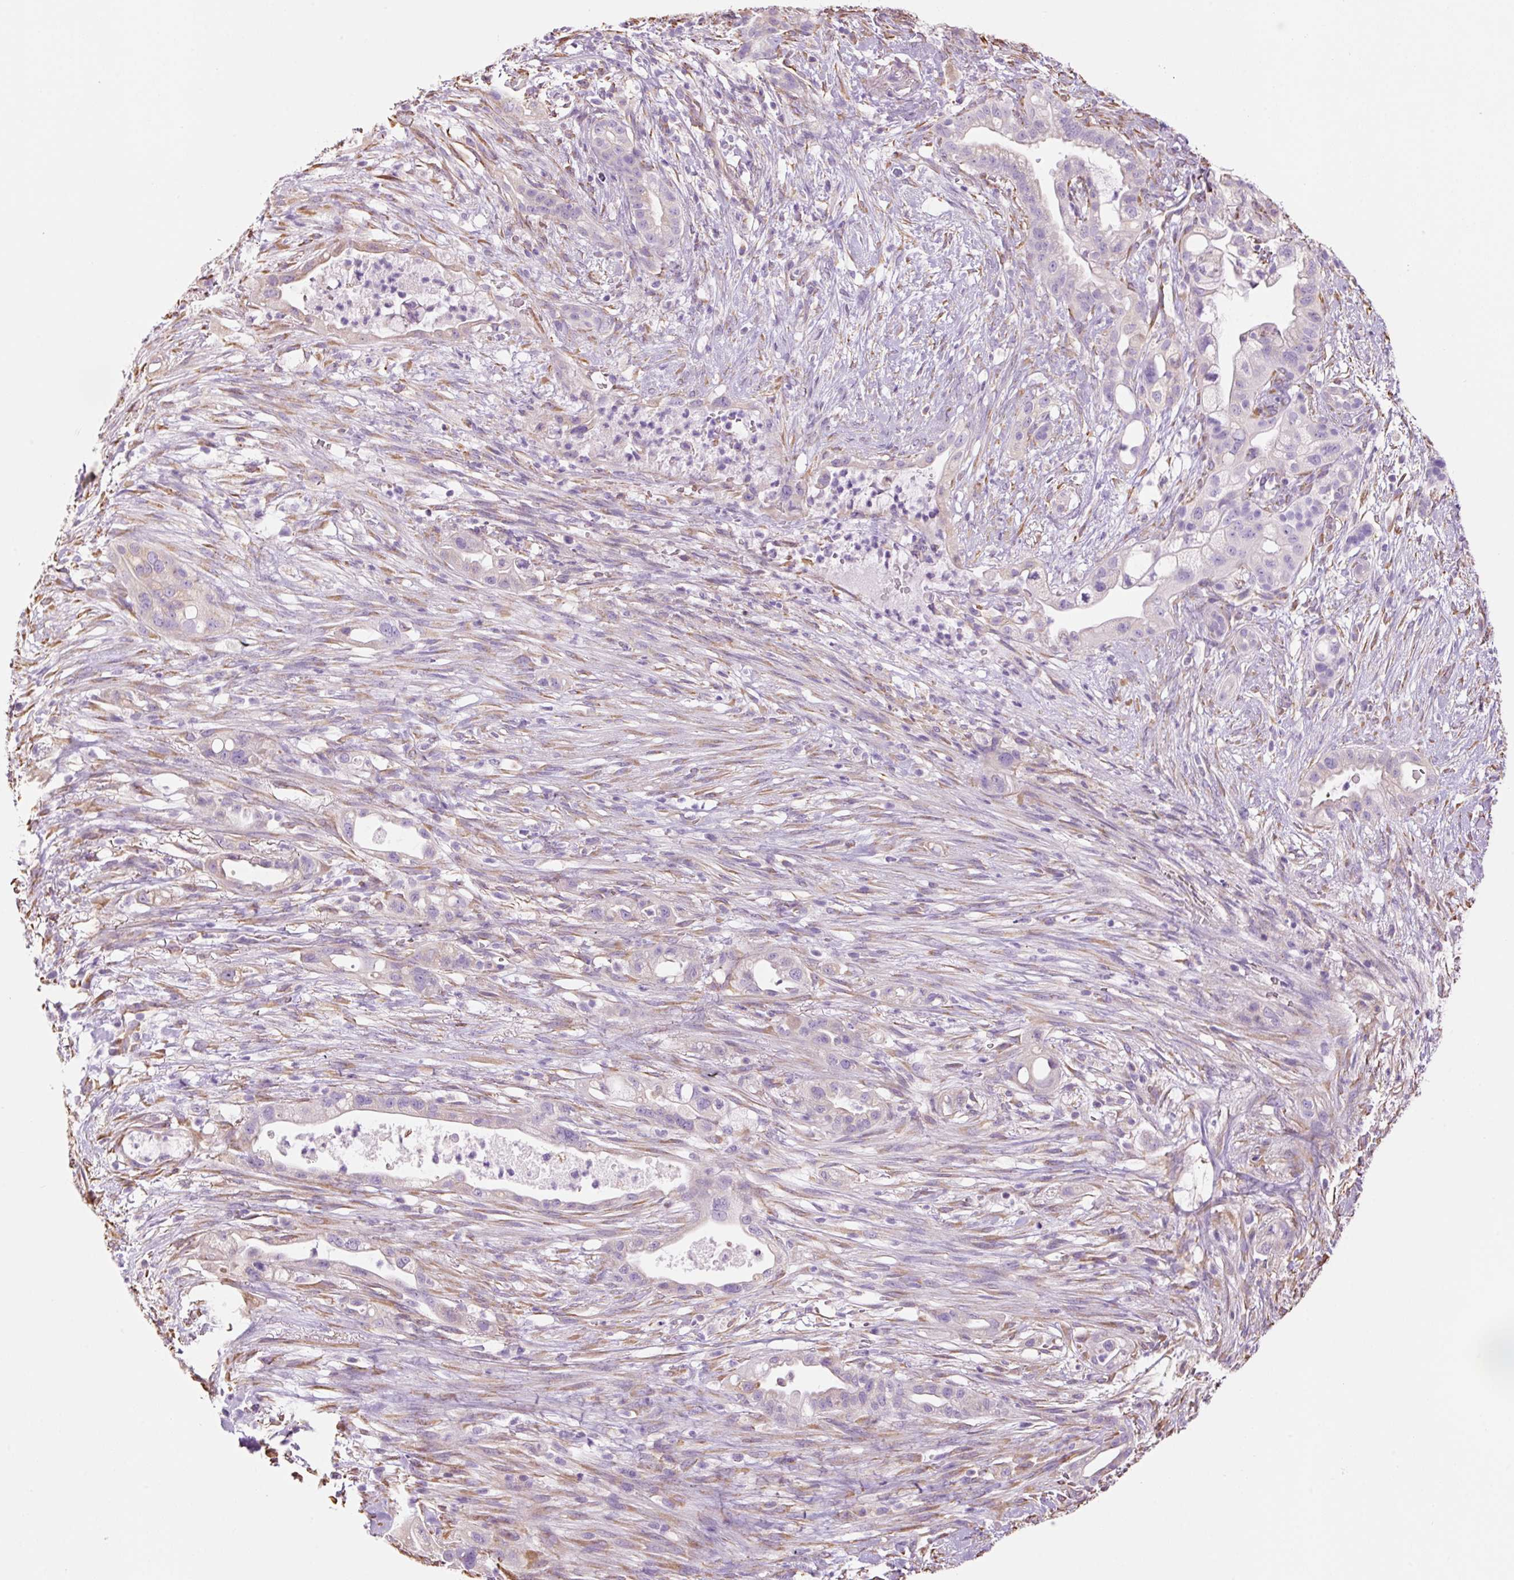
{"staining": {"intensity": "negative", "quantity": "none", "location": "none"}, "tissue": "pancreatic cancer", "cell_type": "Tumor cells", "image_type": "cancer", "snomed": [{"axis": "morphology", "description": "Adenocarcinoma, NOS"}, {"axis": "topography", "description": "Pancreas"}], "caption": "IHC histopathology image of human pancreatic cancer stained for a protein (brown), which shows no expression in tumor cells.", "gene": "GCG", "patient": {"sex": "male", "age": 44}}